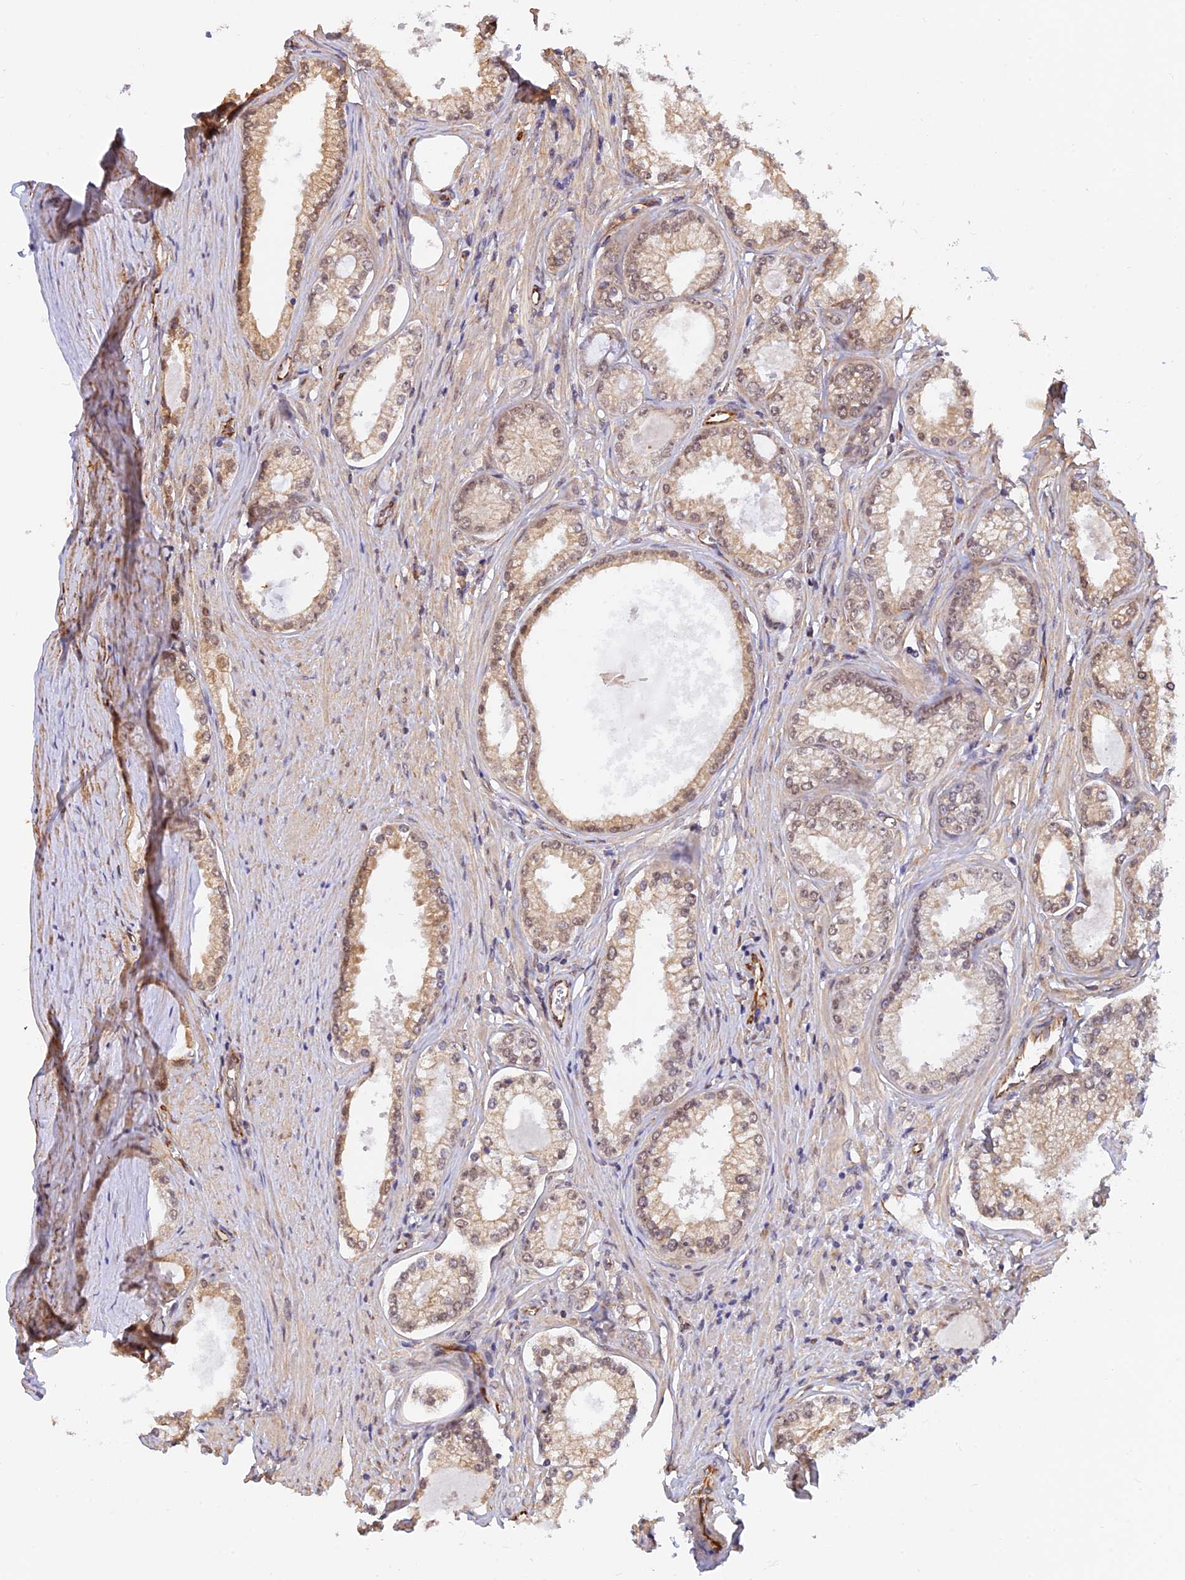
{"staining": {"intensity": "weak", "quantity": "25%-75%", "location": "cytoplasmic/membranous,nuclear"}, "tissue": "prostate cancer", "cell_type": "Tumor cells", "image_type": "cancer", "snomed": [{"axis": "morphology", "description": "Adenocarcinoma, High grade"}, {"axis": "topography", "description": "Prostate"}], "caption": "Prostate high-grade adenocarcinoma stained with a brown dye displays weak cytoplasmic/membranous and nuclear positive expression in approximately 25%-75% of tumor cells.", "gene": "PAGR1", "patient": {"sex": "male", "age": 68}}